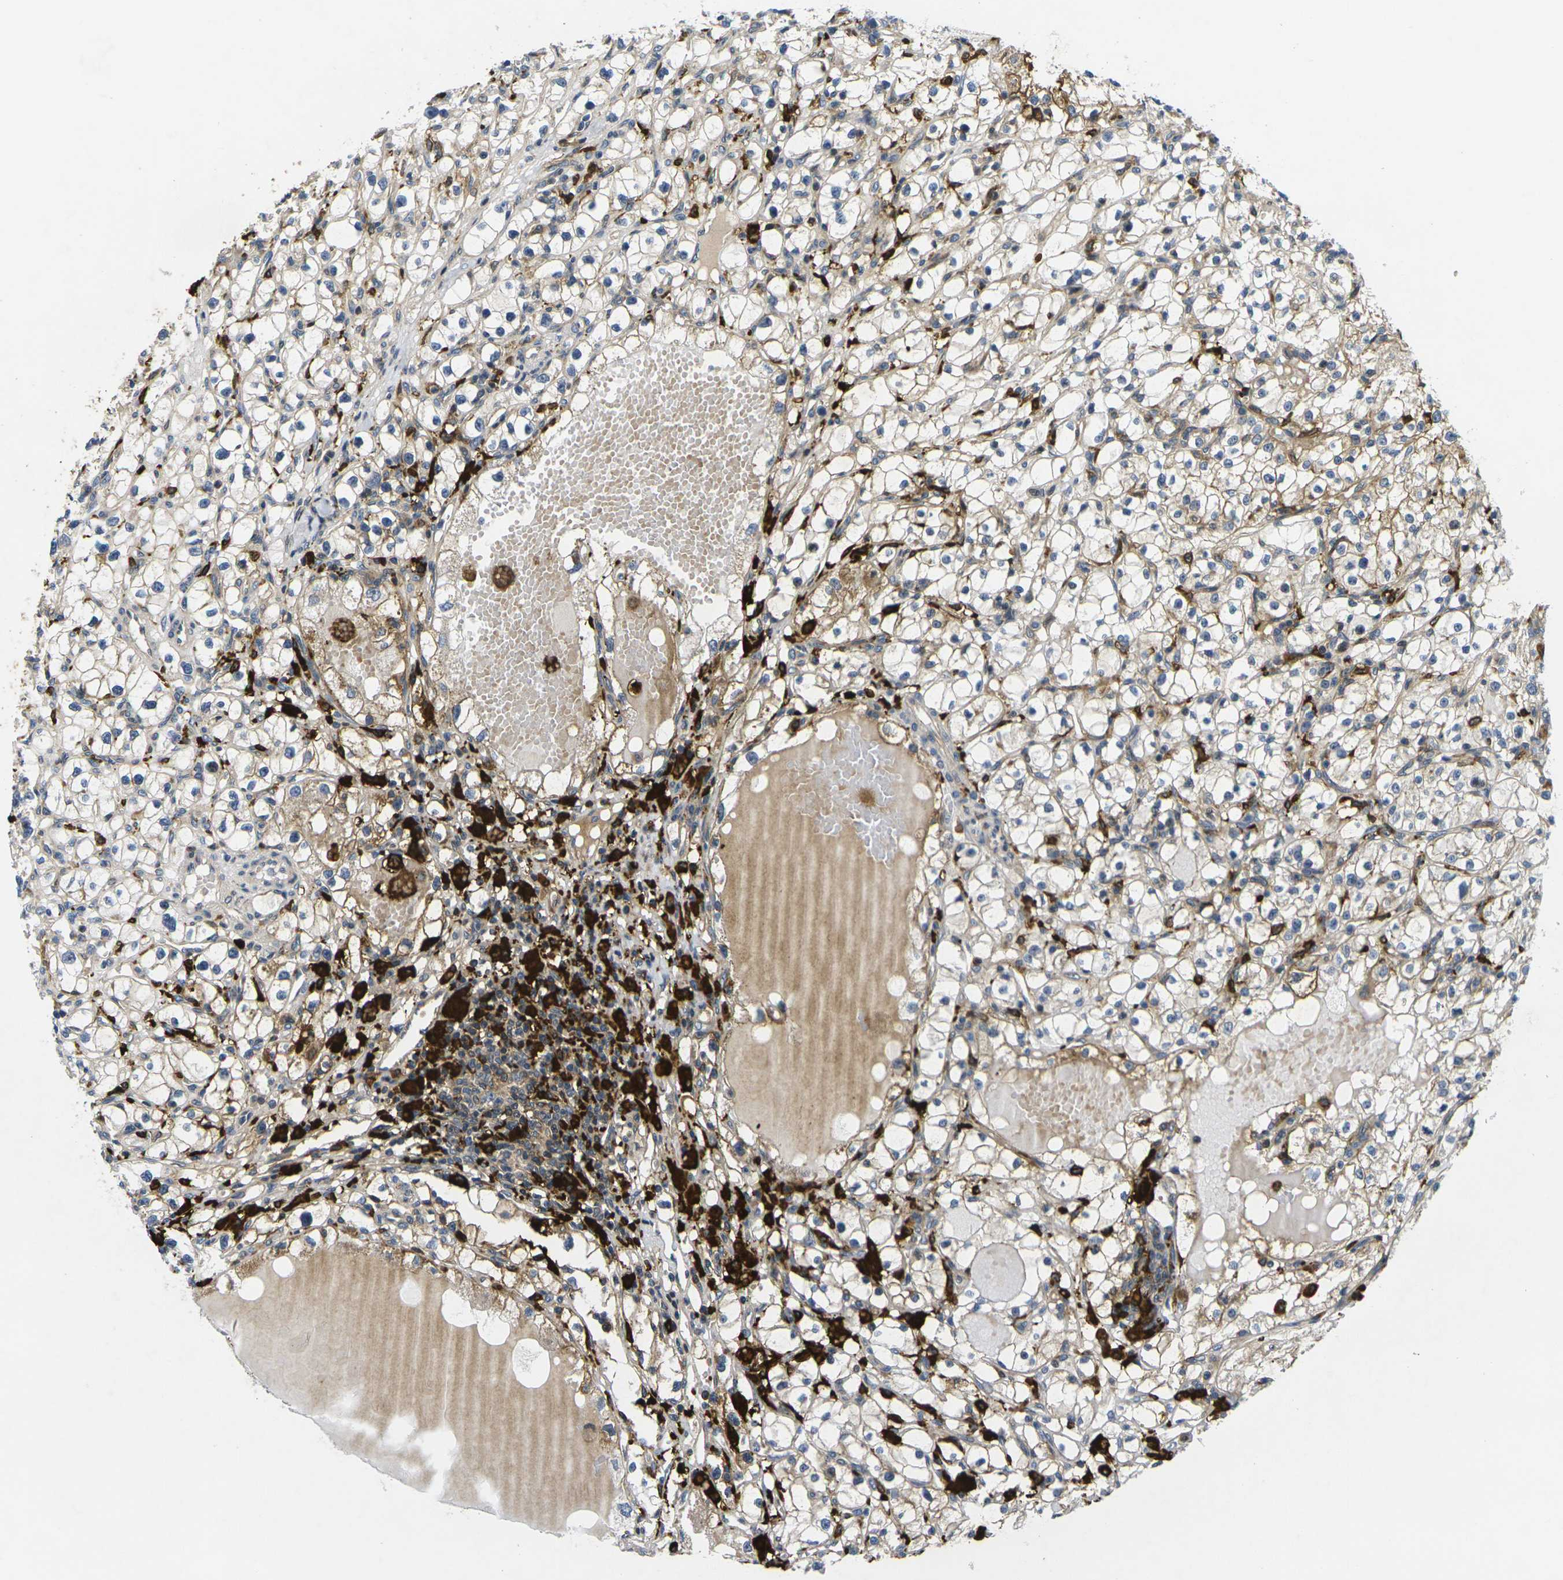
{"staining": {"intensity": "weak", "quantity": "<25%", "location": "cytoplasmic/membranous"}, "tissue": "renal cancer", "cell_type": "Tumor cells", "image_type": "cancer", "snomed": [{"axis": "morphology", "description": "Adenocarcinoma, NOS"}, {"axis": "topography", "description": "Kidney"}], "caption": "DAB immunohistochemical staining of adenocarcinoma (renal) displays no significant expression in tumor cells.", "gene": "ROBO2", "patient": {"sex": "male", "age": 56}}